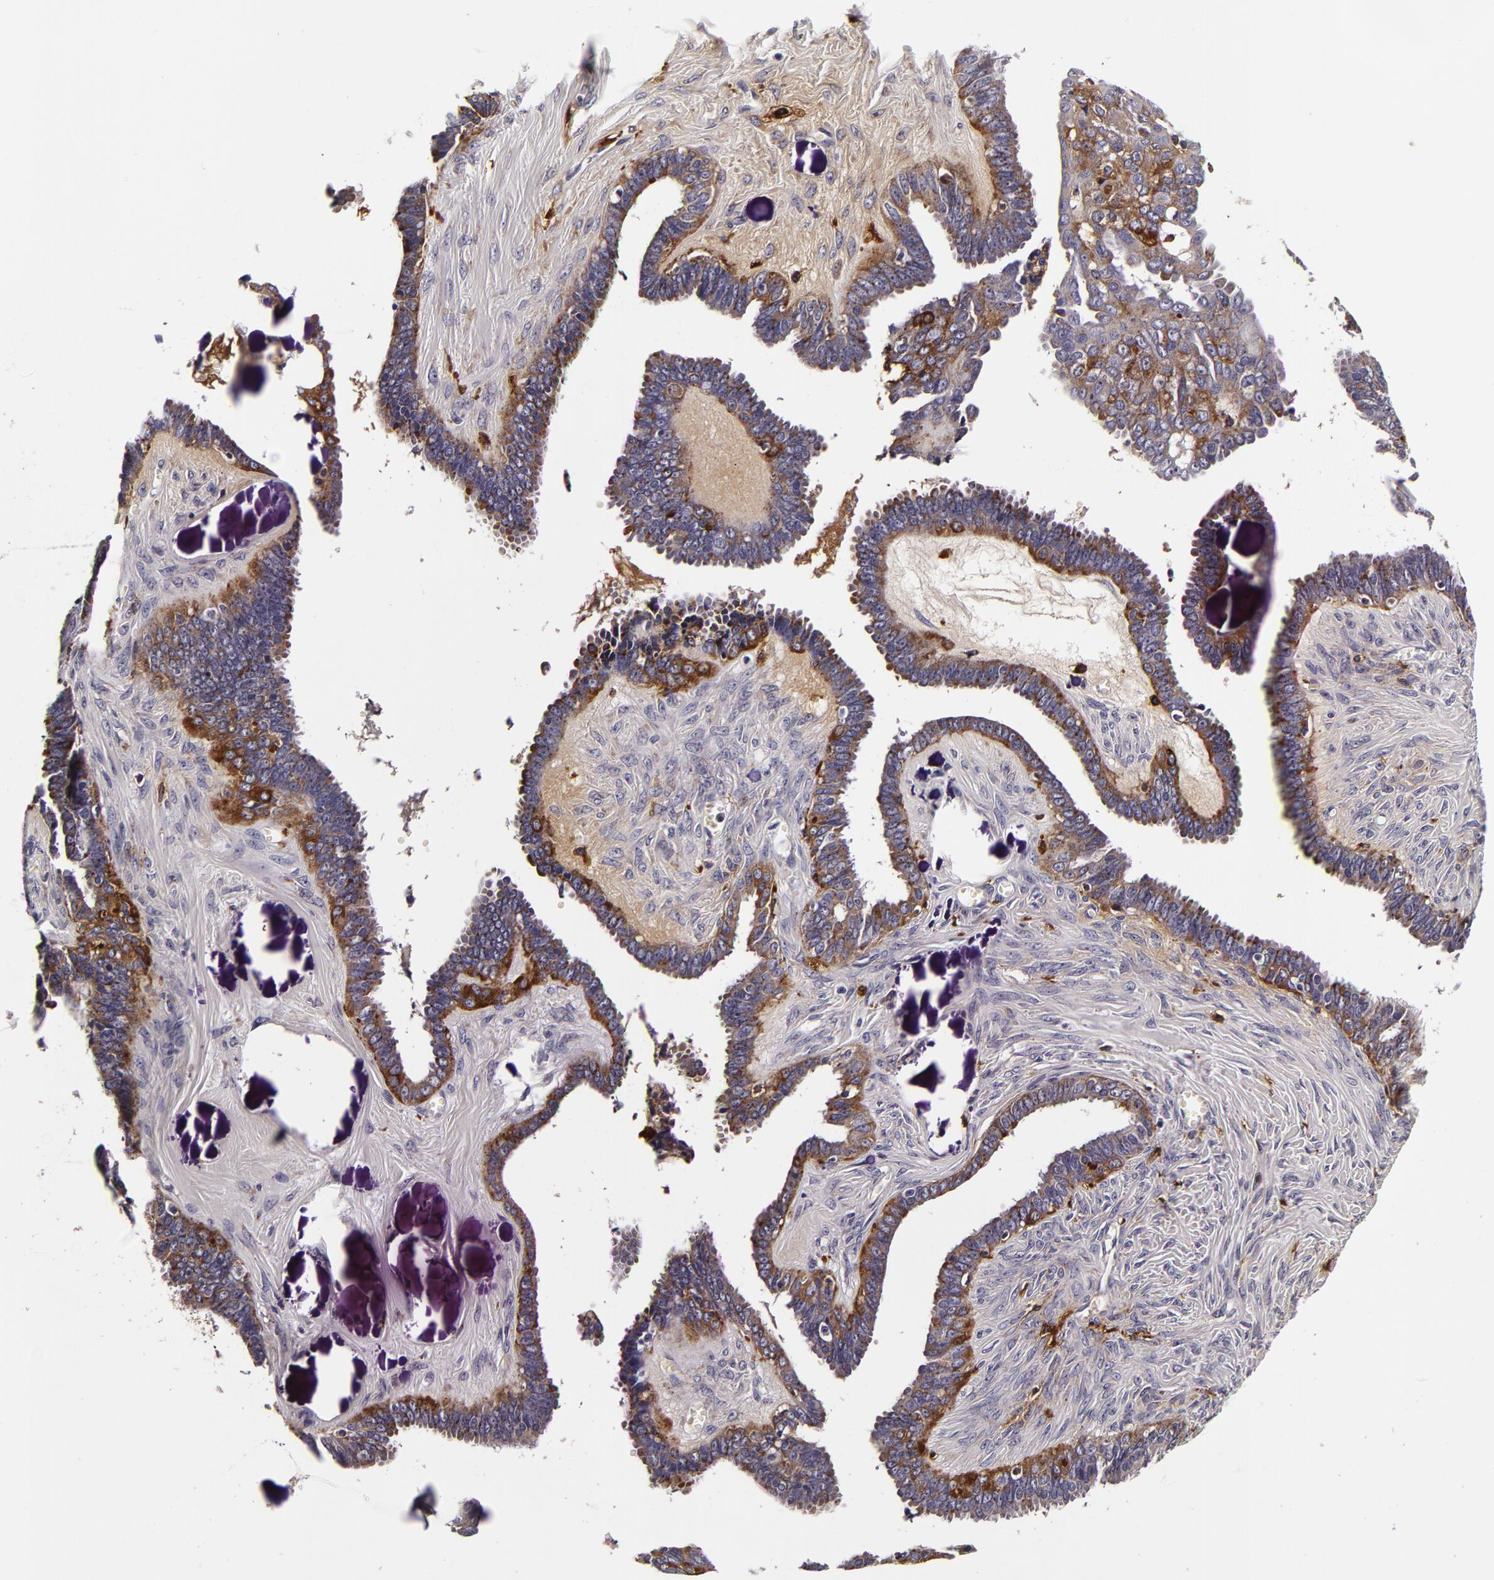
{"staining": {"intensity": "moderate", "quantity": "<25%", "location": "cytoplasmic/membranous"}, "tissue": "ovarian cancer", "cell_type": "Tumor cells", "image_type": "cancer", "snomed": [{"axis": "morphology", "description": "Cystadenocarcinoma, serous, NOS"}, {"axis": "topography", "description": "Ovary"}], "caption": "Immunohistochemical staining of ovarian serous cystadenocarcinoma reveals low levels of moderate cytoplasmic/membranous expression in approximately <25% of tumor cells.", "gene": "LGALS3BP", "patient": {"sex": "female", "age": 71}}